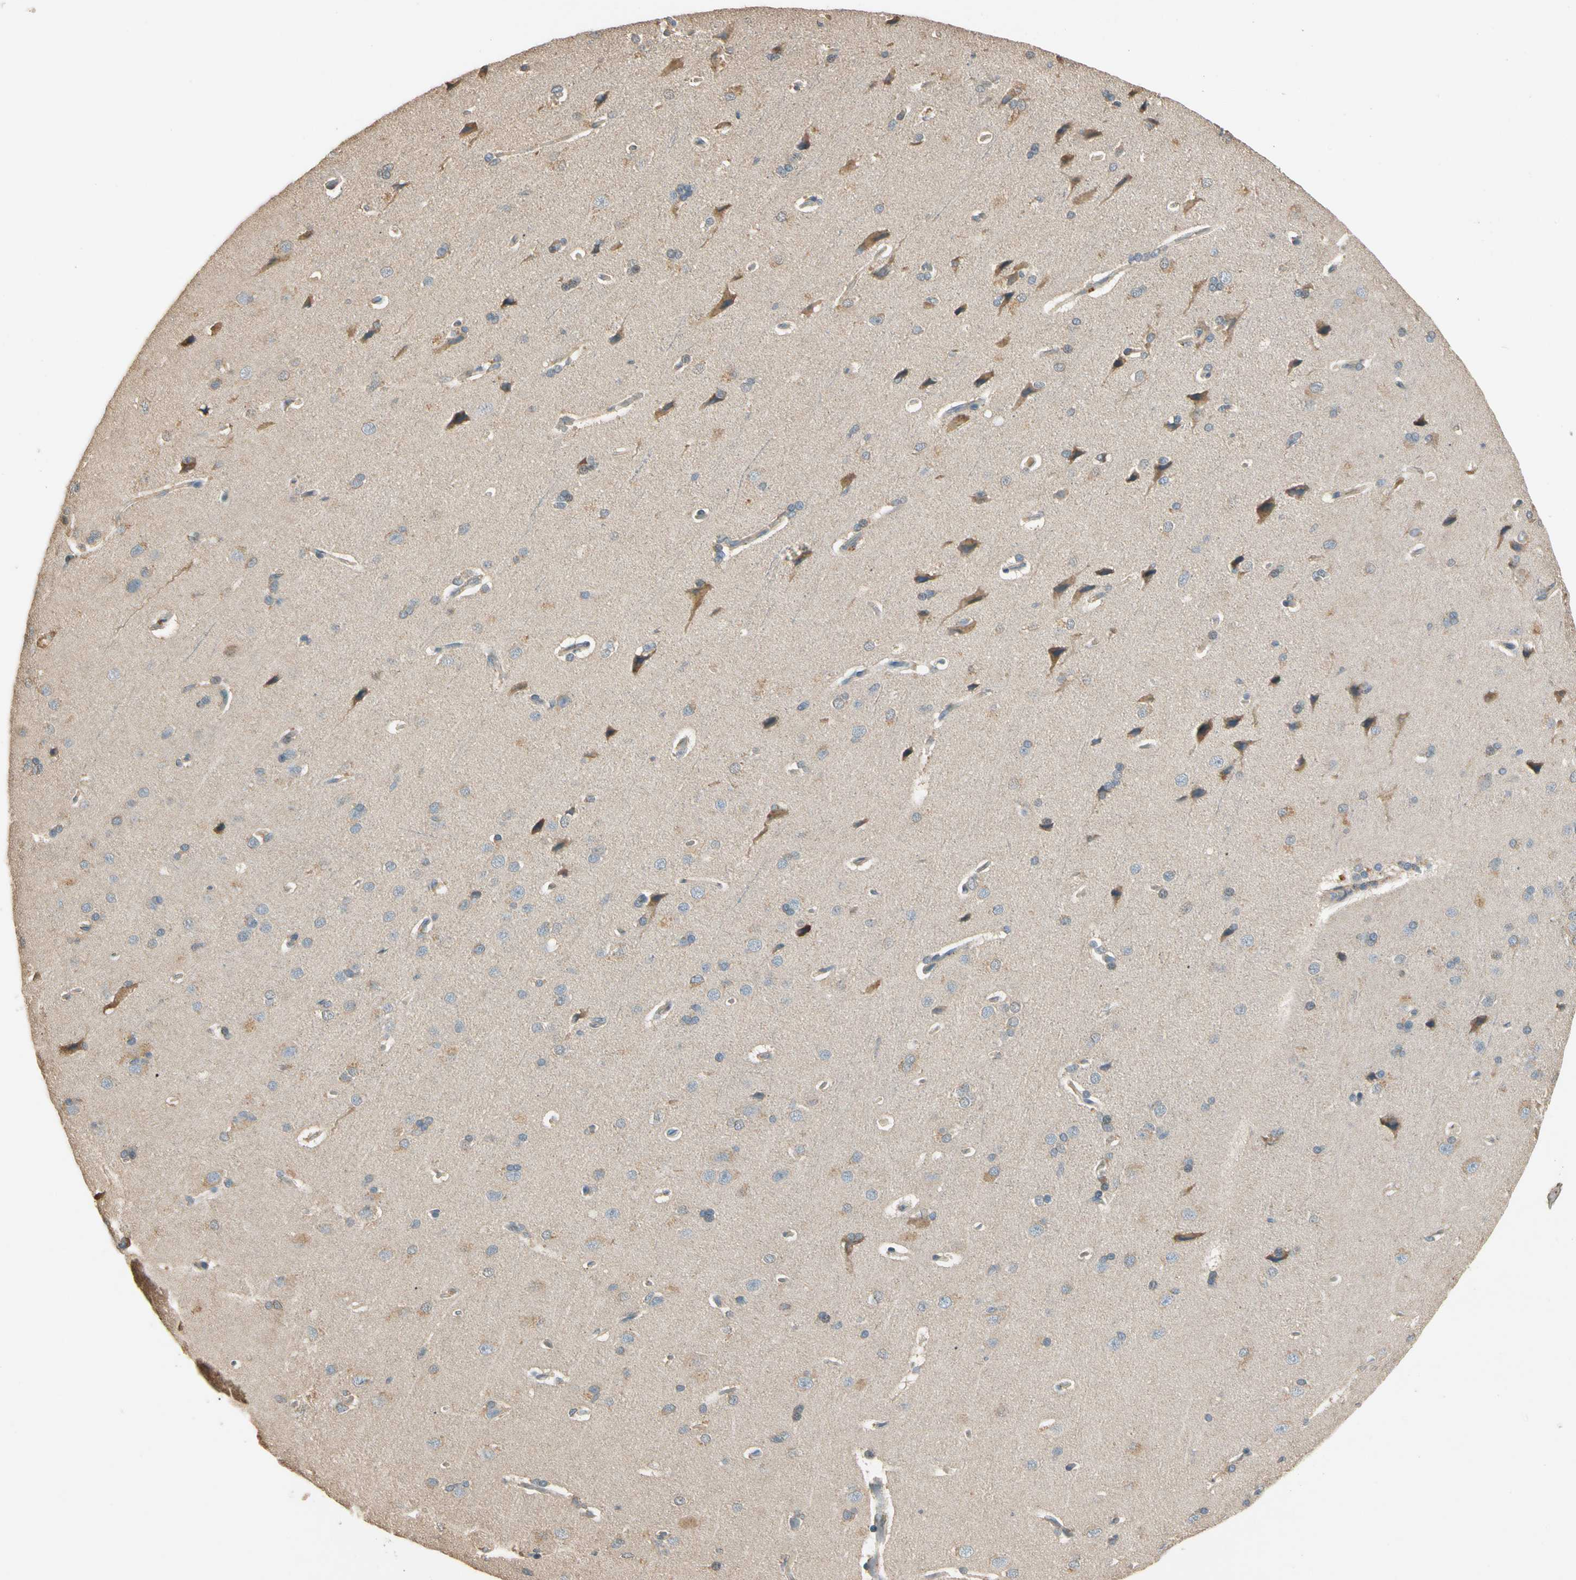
{"staining": {"intensity": "negative", "quantity": "none", "location": "none"}, "tissue": "cerebral cortex", "cell_type": "Endothelial cells", "image_type": "normal", "snomed": [{"axis": "morphology", "description": "Normal tissue, NOS"}, {"axis": "topography", "description": "Cerebral cortex"}], "caption": "Immunohistochemistry photomicrograph of unremarkable cerebral cortex: cerebral cortex stained with DAB (3,3'-diaminobenzidine) shows no significant protein staining in endothelial cells.", "gene": "CDH6", "patient": {"sex": "male", "age": 62}}